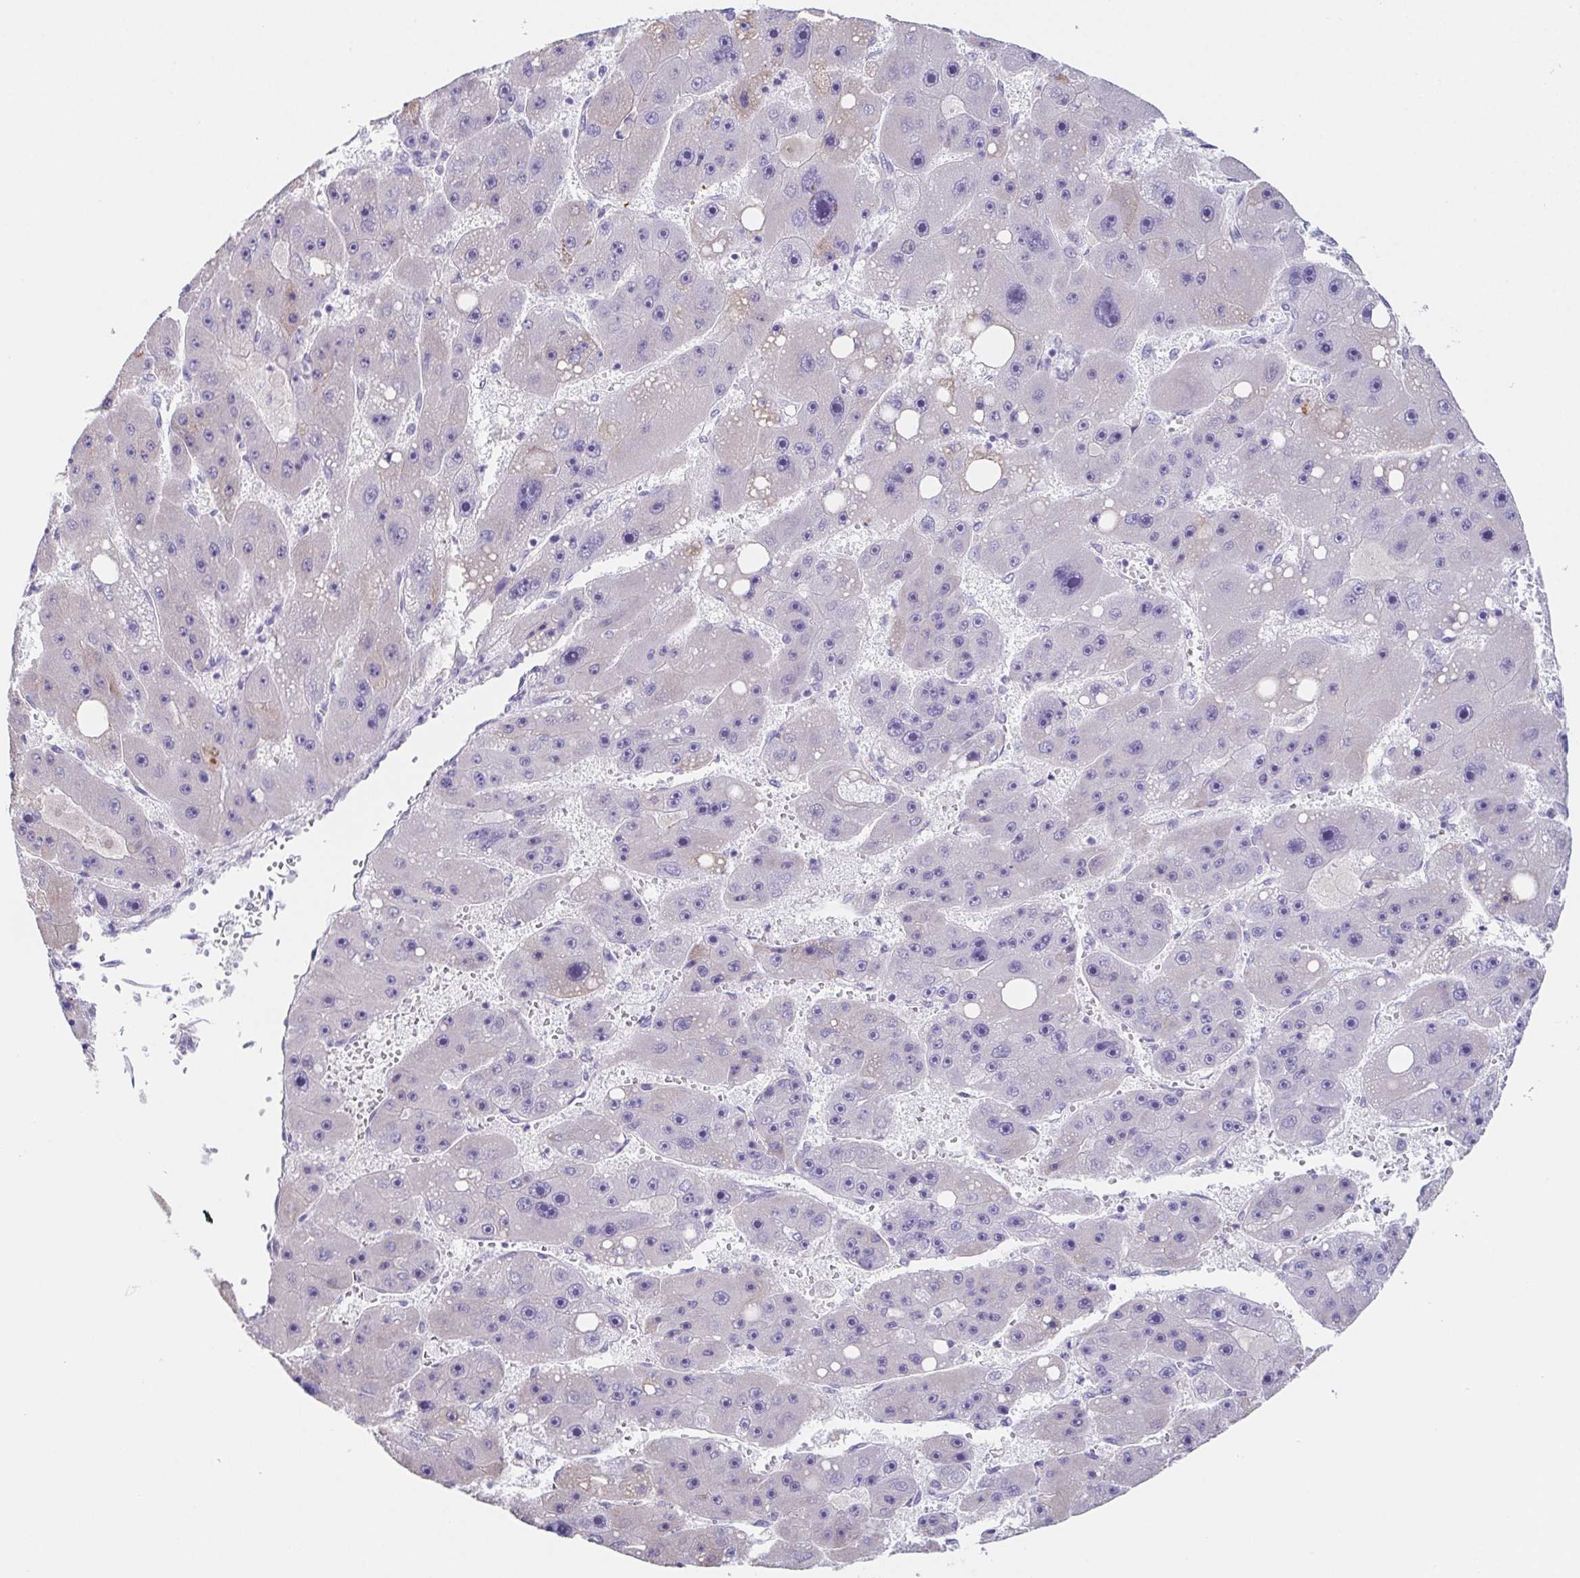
{"staining": {"intensity": "negative", "quantity": "none", "location": "none"}, "tissue": "liver cancer", "cell_type": "Tumor cells", "image_type": "cancer", "snomed": [{"axis": "morphology", "description": "Carcinoma, Hepatocellular, NOS"}, {"axis": "topography", "description": "Liver"}], "caption": "The micrograph exhibits no significant expression in tumor cells of liver hepatocellular carcinoma. (Stains: DAB (3,3'-diaminobenzidine) IHC with hematoxylin counter stain, Microscopy: brightfield microscopy at high magnification).", "gene": "HDGFL1", "patient": {"sex": "female", "age": 61}}